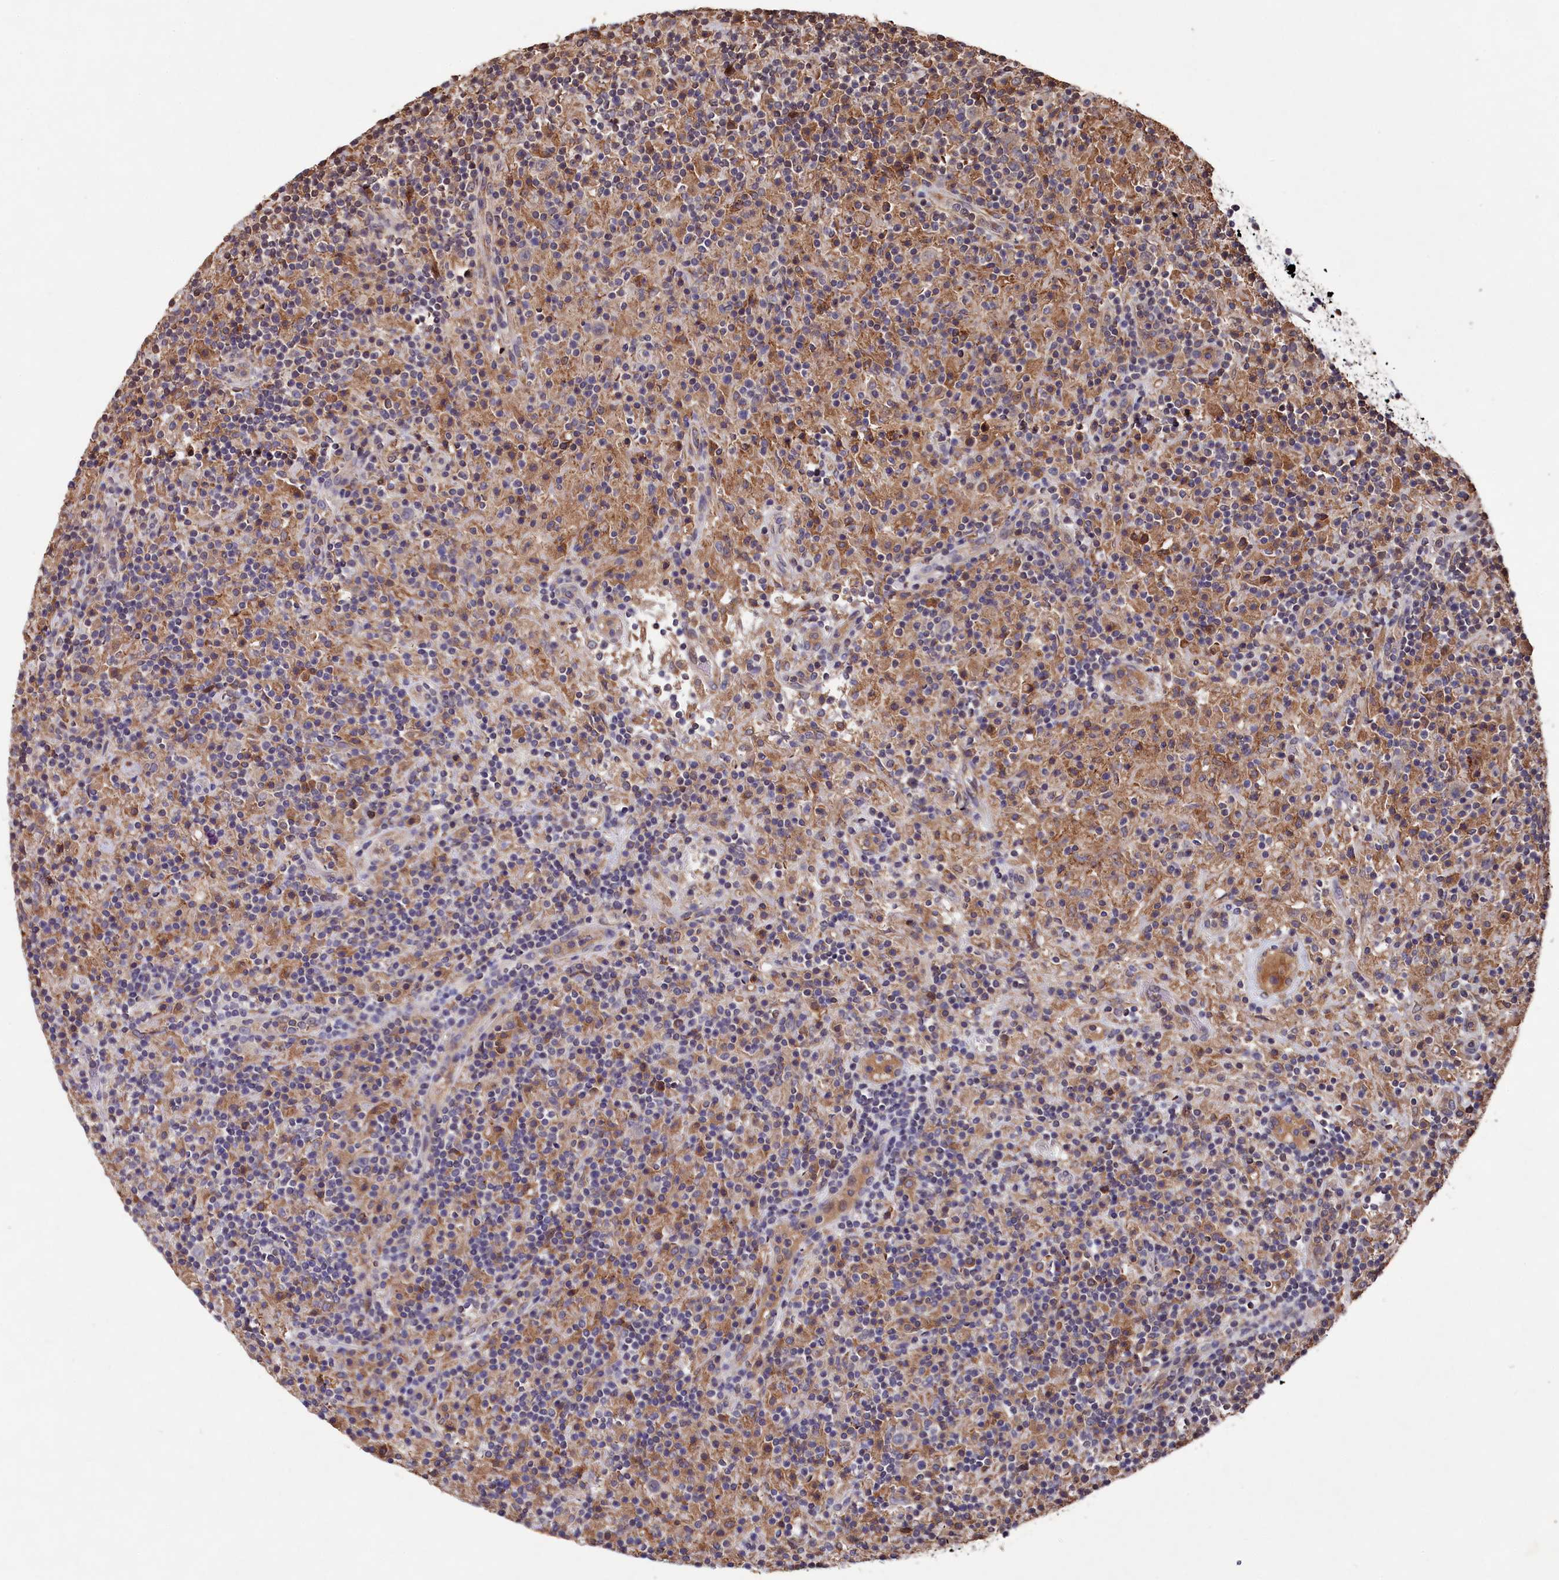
{"staining": {"intensity": "weak", "quantity": "25%-75%", "location": "cytoplasmic/membranous"}, "tissue": "lymphoma", "cell_type": "Tumor cells", "image_type": "cancer", "snomed": [{"axis": "morphology", "description": "Hodgkin's disease, NOS"}, {"axis": "topography", "description": "Lymph node"}], "caption": "The image displays staining of Hodgkin's disease, revealing weak cytoplasmic/membranous protein positivity (brown color) within tumor cells.", "gene": "NAA60", "patient": {"sex": "male", "age": 70}}